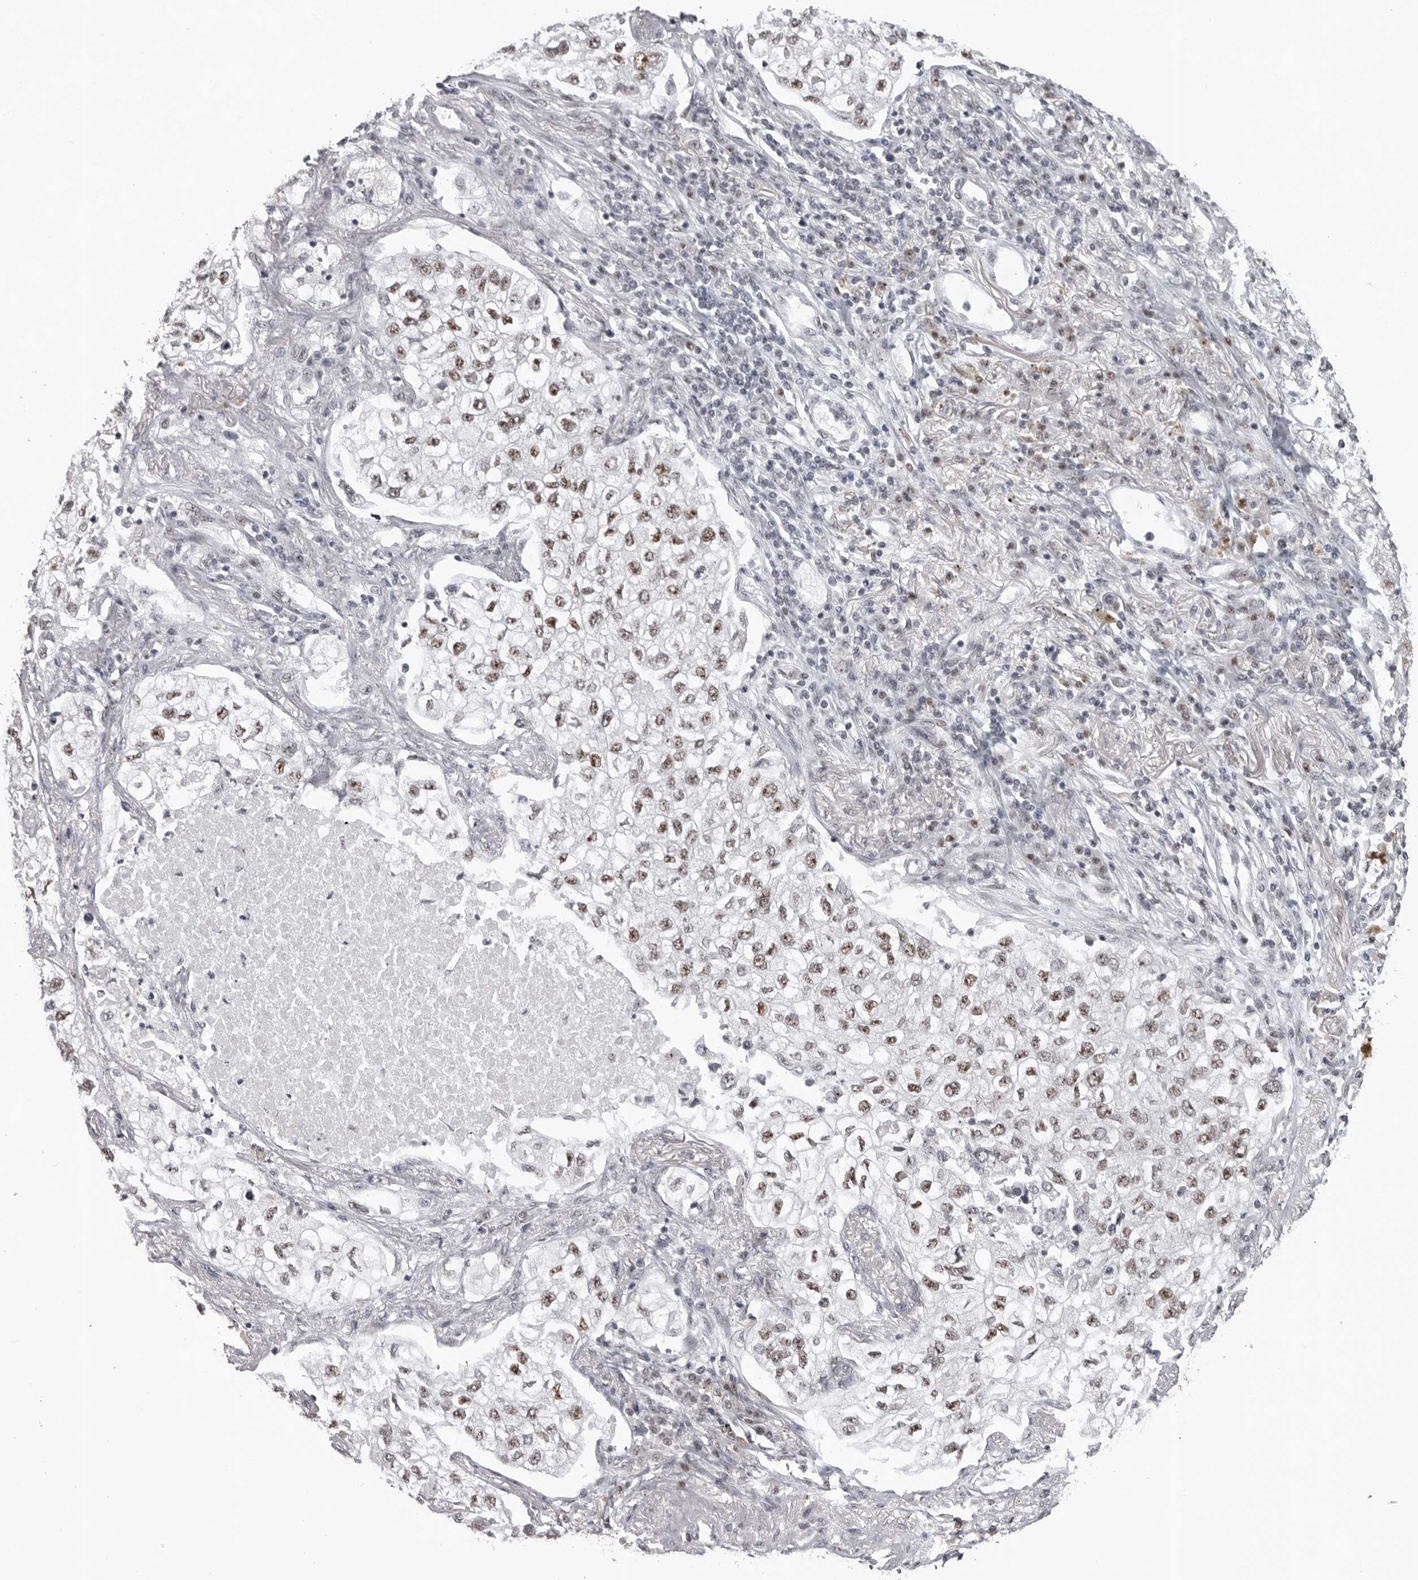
{"staining": {"intensity": "moderate", "quantity": "25%-75%", "location": "nuclear"}, "tissue": "lung cancer", "cell_type": "Tumor cells", "image_type": "cancer", "snomed": [{"axis": "morphology", "description": "Adenocarcinoma, NOS"}, {"axis": "topography", "description": "Lung"}], "caption": "High-power microscopy captured an IHC histopathology image of lung cancer, revealing moderate nuclear expression in approximately 25%-75% of tumor cells.", "gene": "HEXIM2", "patient": {"sex": "male", "age": 63}}